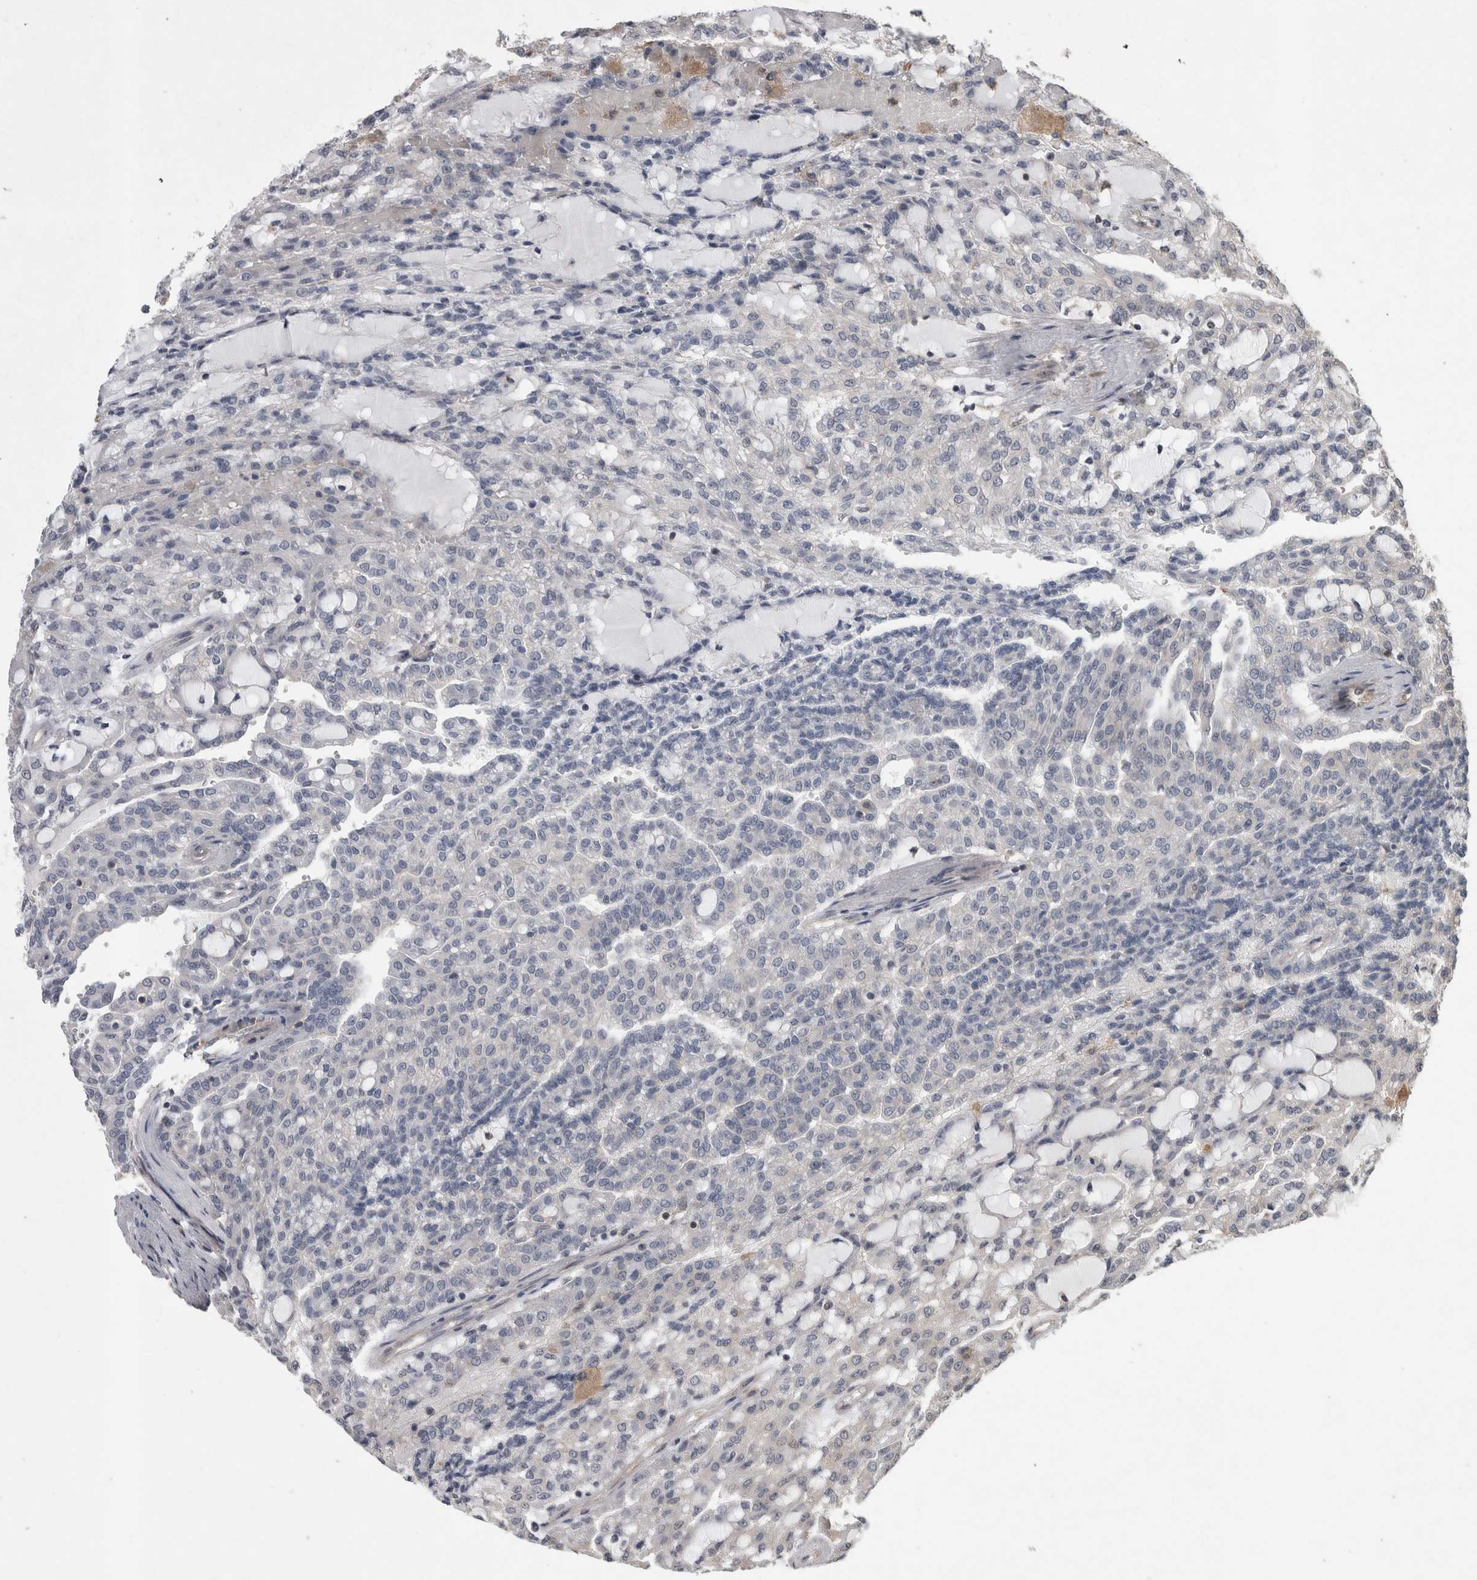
{"staining": {"intensity": "negative", "quantity": "none", "location": "none"}, "tissue": "renal cancer", "cell_type": "Tumor cells", "image_type": "cancer", "snomed": [{"axis": "morphology", "description": "Adenocarcinoma, NOS"}, {"axis": "topography", "description": "Kidney"}], "caption": "Human renal cancer (adenocarcinoma) stained for a protein using immunohistochemistry reveals no staining in tumor cells.", "gene": "SPATA48", "patient": {"sex": "male", "age": 63}}